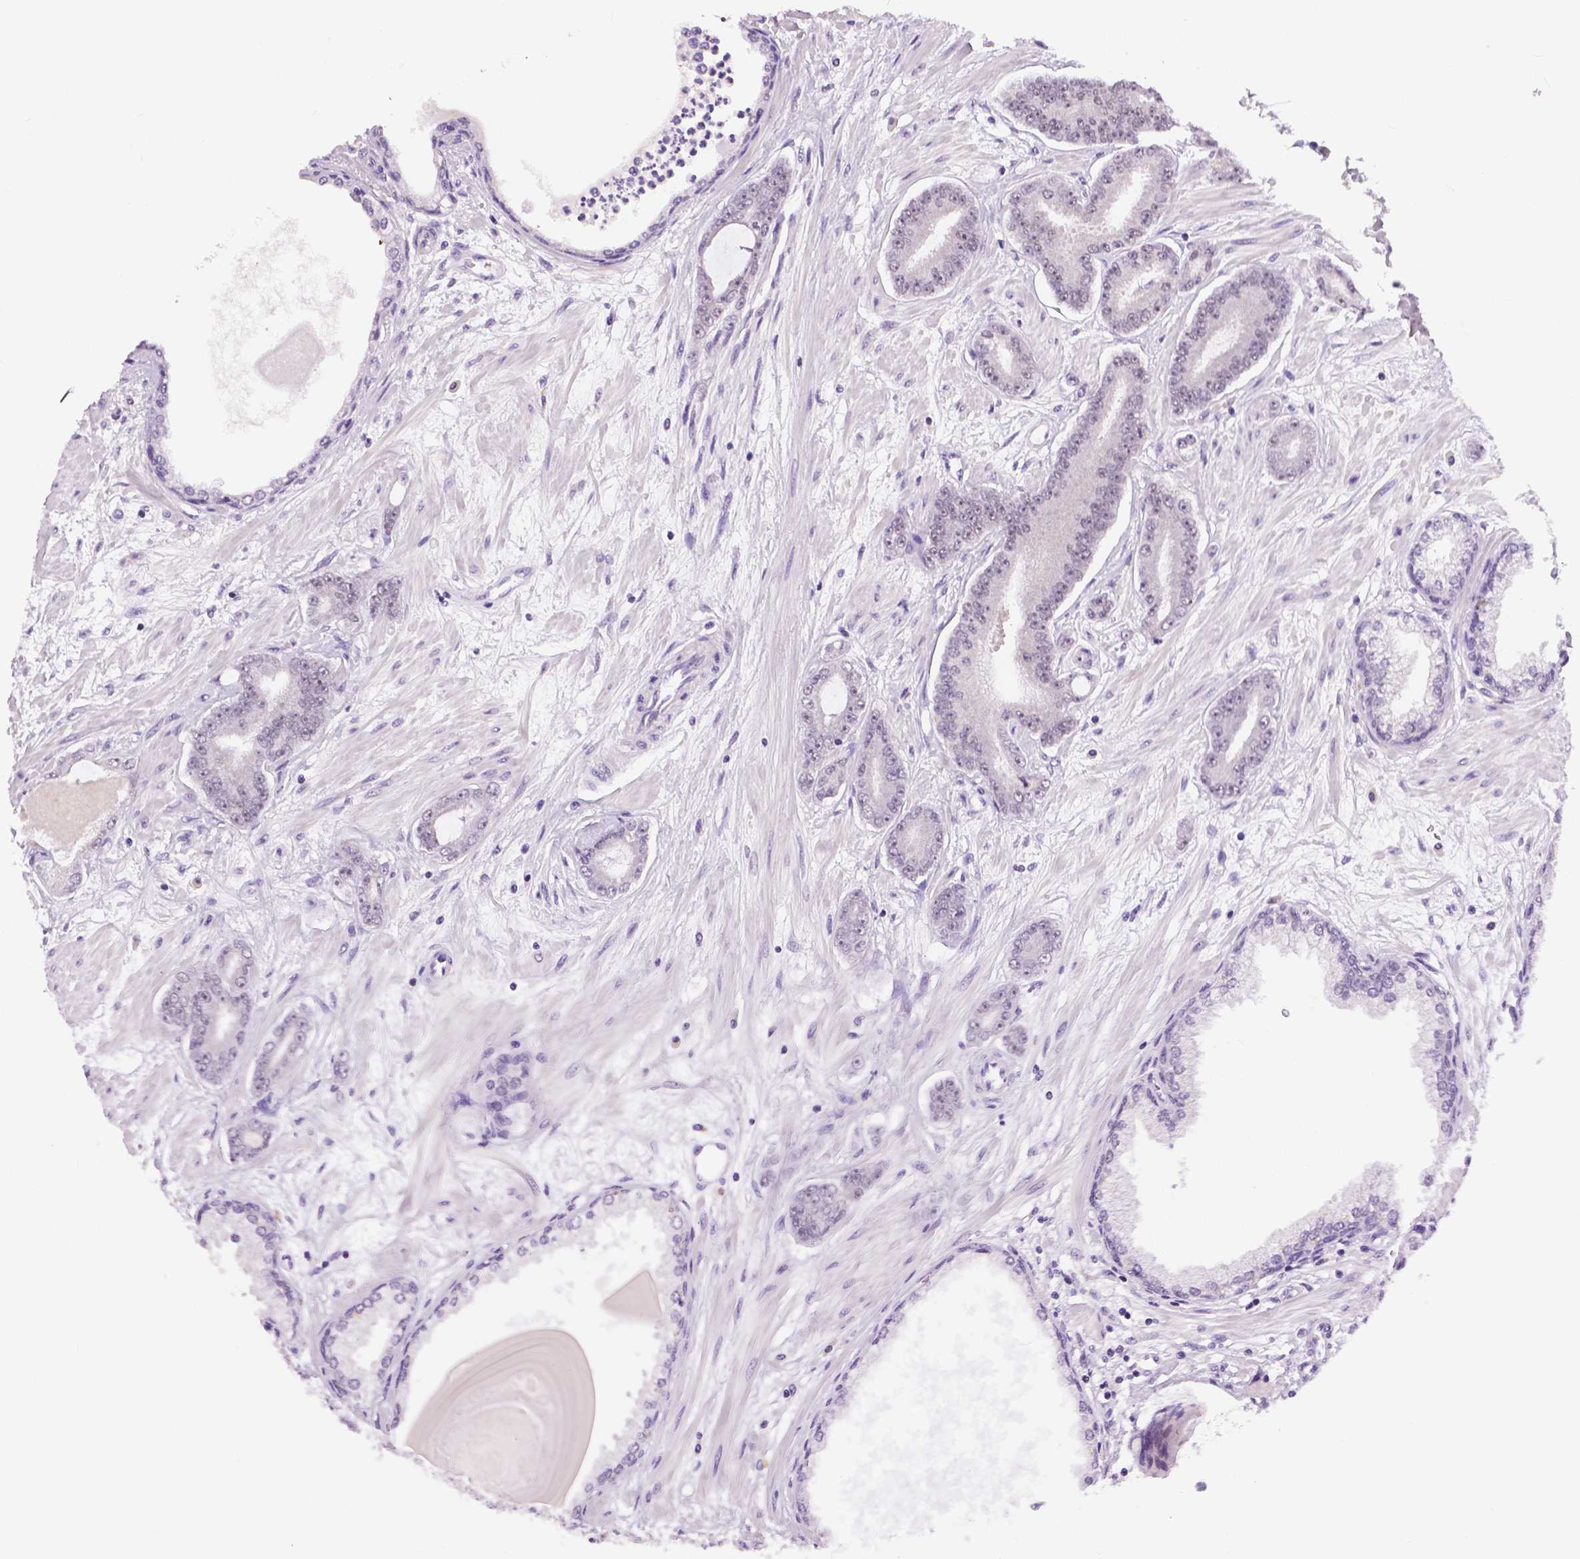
{"staining": {"intensity": "negative", "quantity": "none", "location": "none"}, "tissue": "prostate cancer", "cell_type": "Tumor cells", "image_type": "cancer", "snomed": [{"axis": "morphology", "description": "Adenocarcinoma, Low grade"}, {"axis": "topography", "description": "Prostate"}], "caption": "IHC image of human prostate cancer (low-grade adenocarcinoma) stained for a protein (brown), which demonstrates no expression in tumor cells. (DAB immunohistochemistry visualized using brightfield microscopy, high magnification).", "gene": "NHP2", "patient": {"sex": "male", "age": 64}}